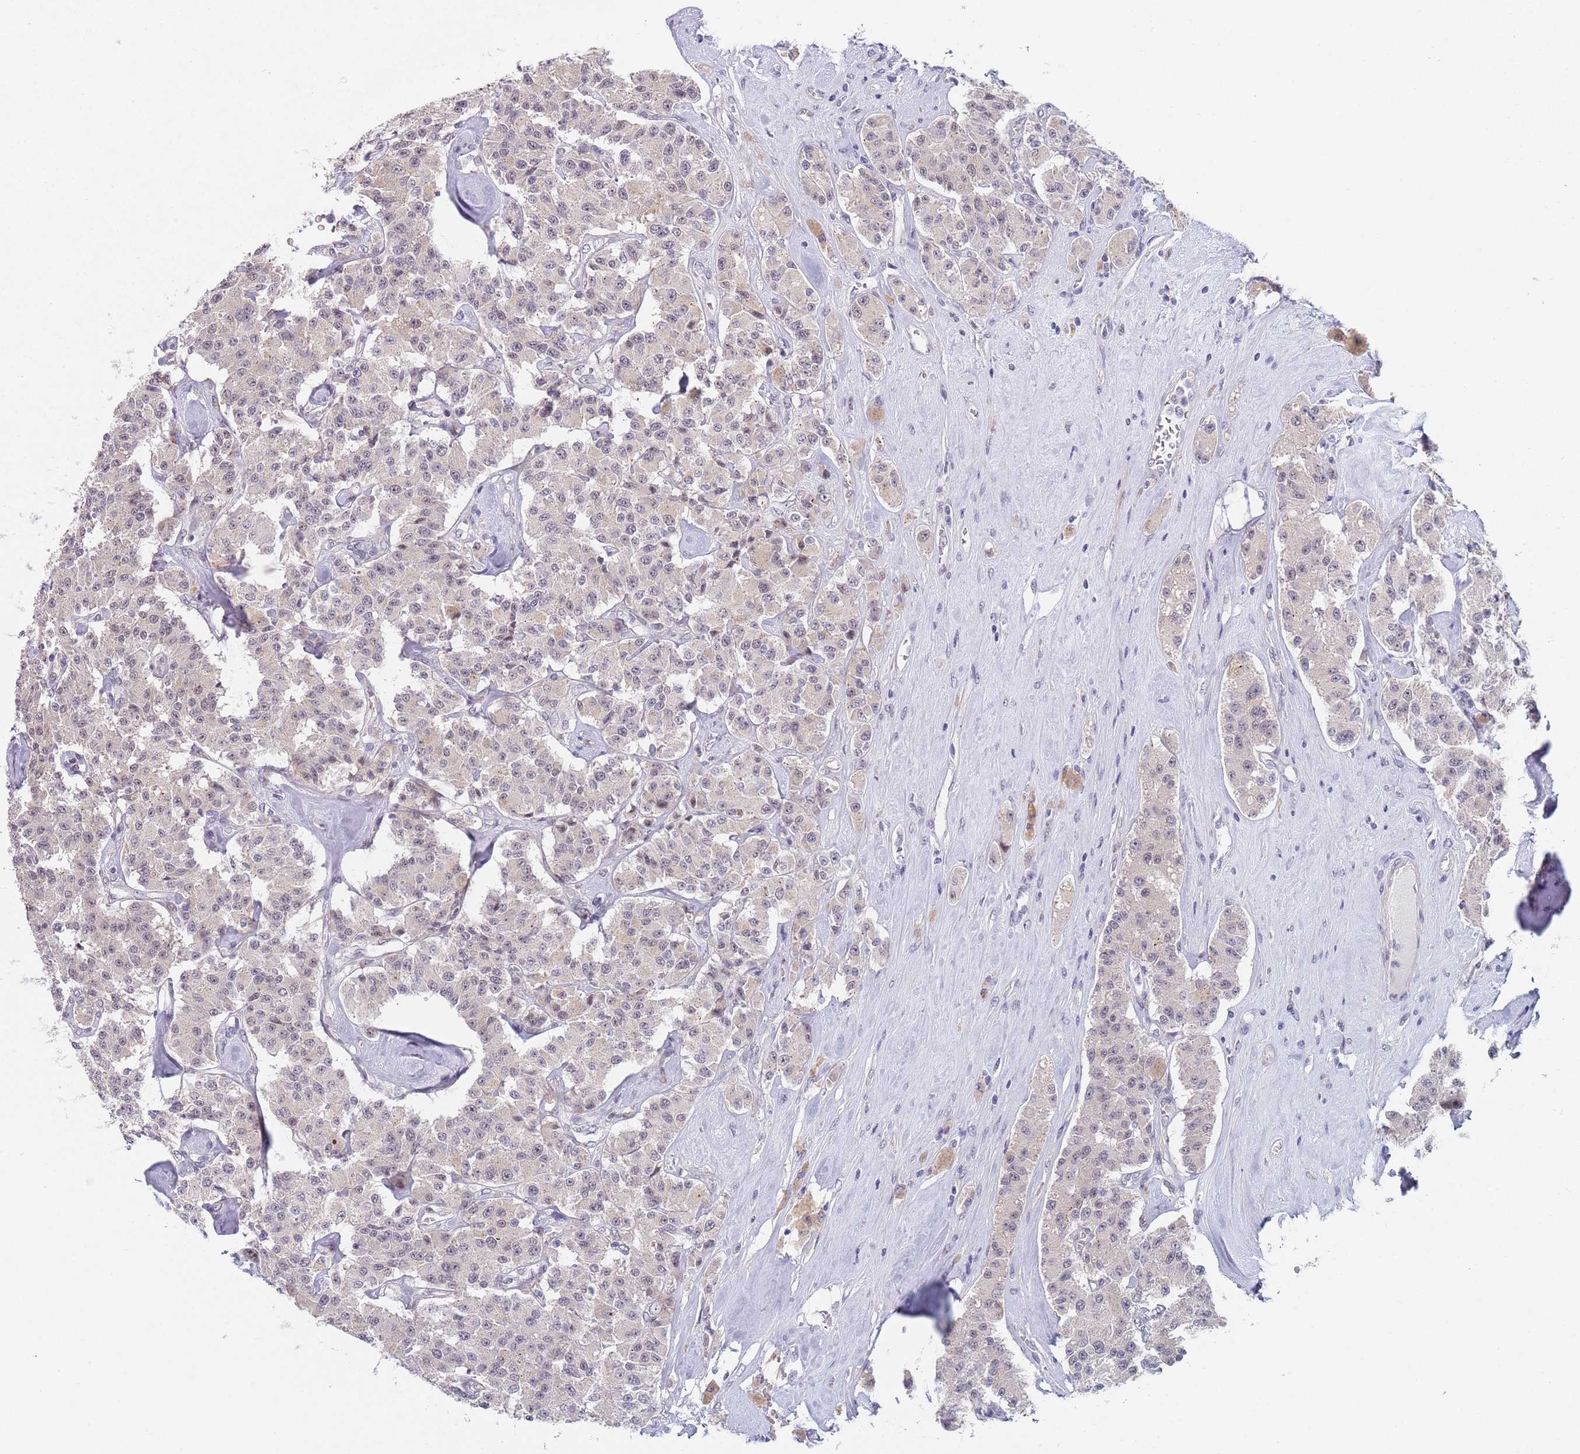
{"staining": {"intensity": "negative", "quantity": "none", "location": "none"}, "tissue": "carcinoid", "cell_type": "Tumor cells", "image_type": "cancer", "snomed": [{"axis": "morphology", "description": "Carcinoid, malignant, NOS"}, {"axis": "topography", "description": "Pancreas"}], "caption": "Image shows no protein expression in tumor cells of carcinoid (malignant) tissue.", "gene": "PLCL2", "patient": {"sex": "male", "age": 41}}